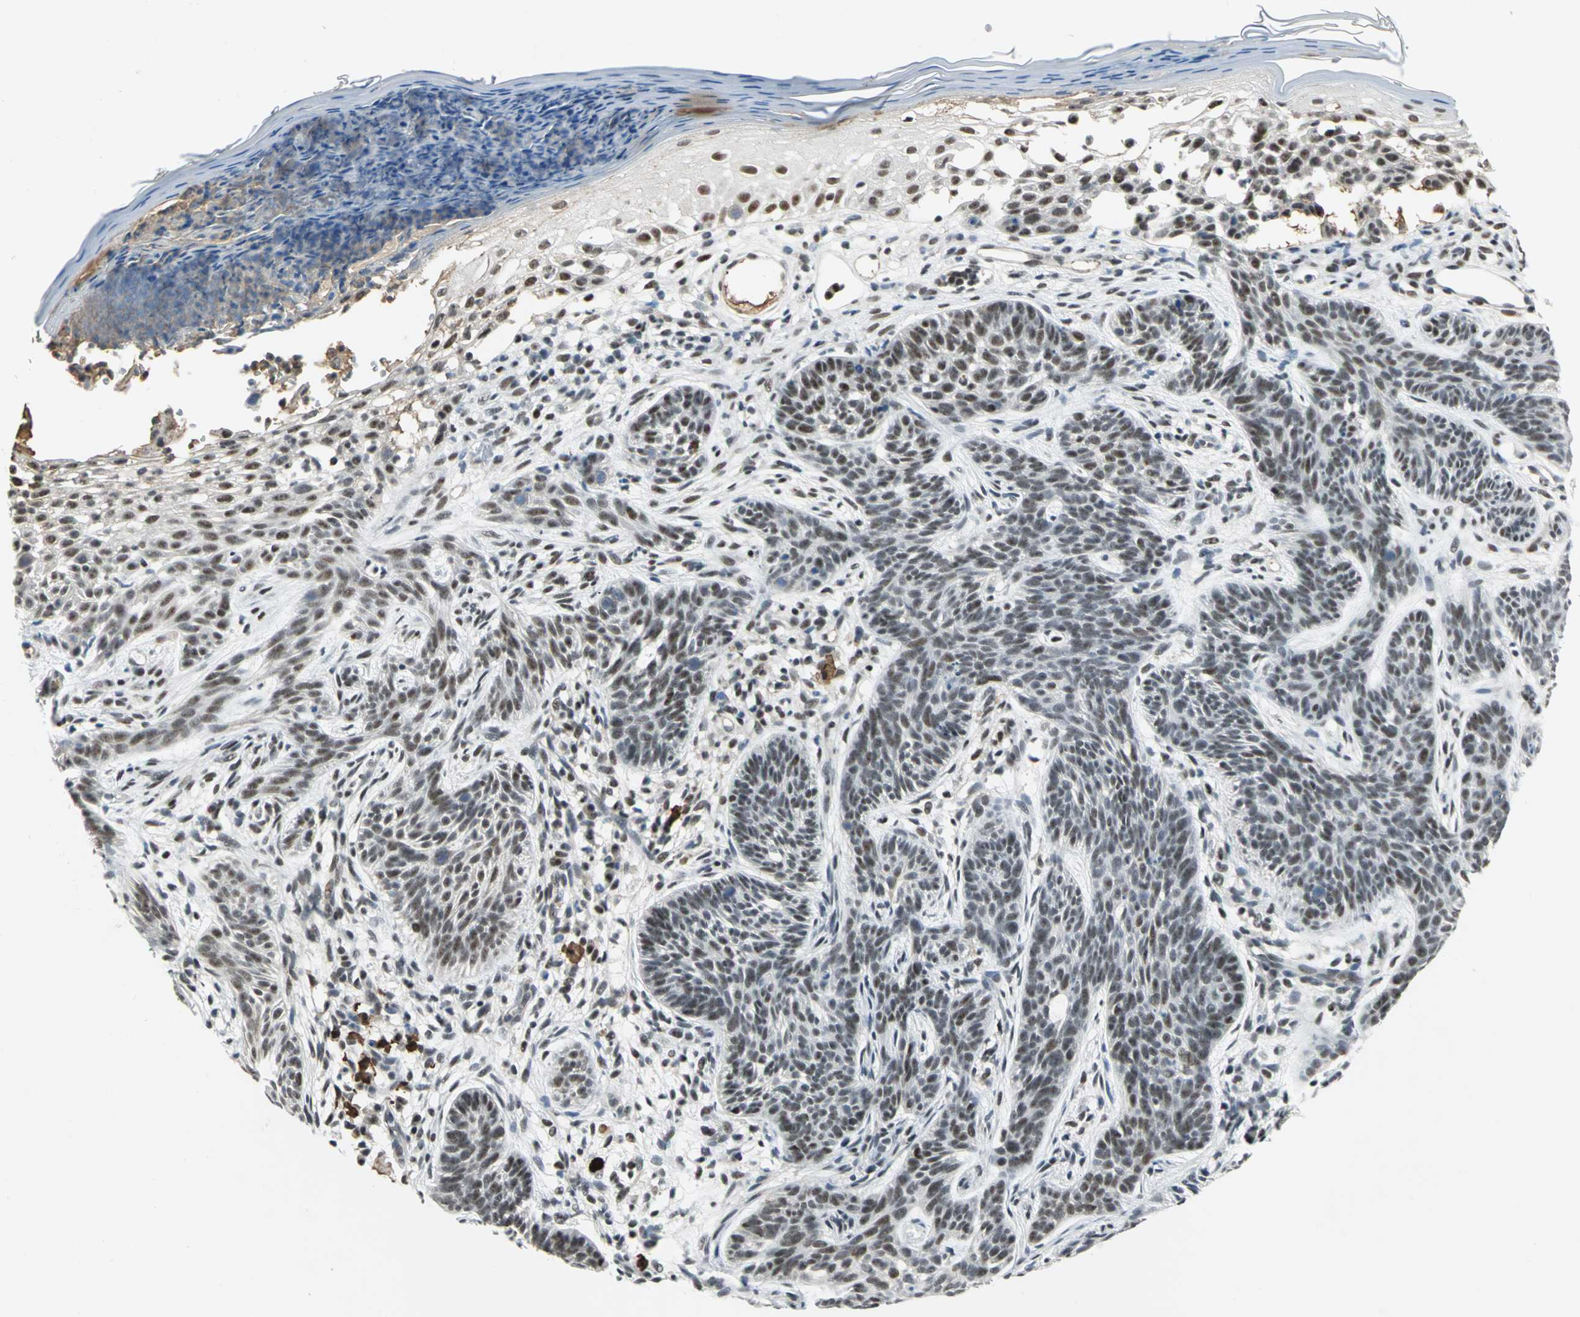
{"staining": {"intensity": "moderate", "quantity": ">75%", "location": "nuclear"}, "tissue": "skin cancer", "cell_type": "Tumor cells", "image_type": "cancer", "snomed": [{"axis": "morphology", "description": "Normal tissue, NOS"}, {"axis": "morphology", "description": "Basal cell carcinoma"}, {"axis": "topography", "description": "Skin"}], "caption": "Moderate nuclear protein staining is appreciated in about >75% of tumor cells in skin cancer.", "gene": "CCNT1", "patient": {"sex": "female", "age": 69}}